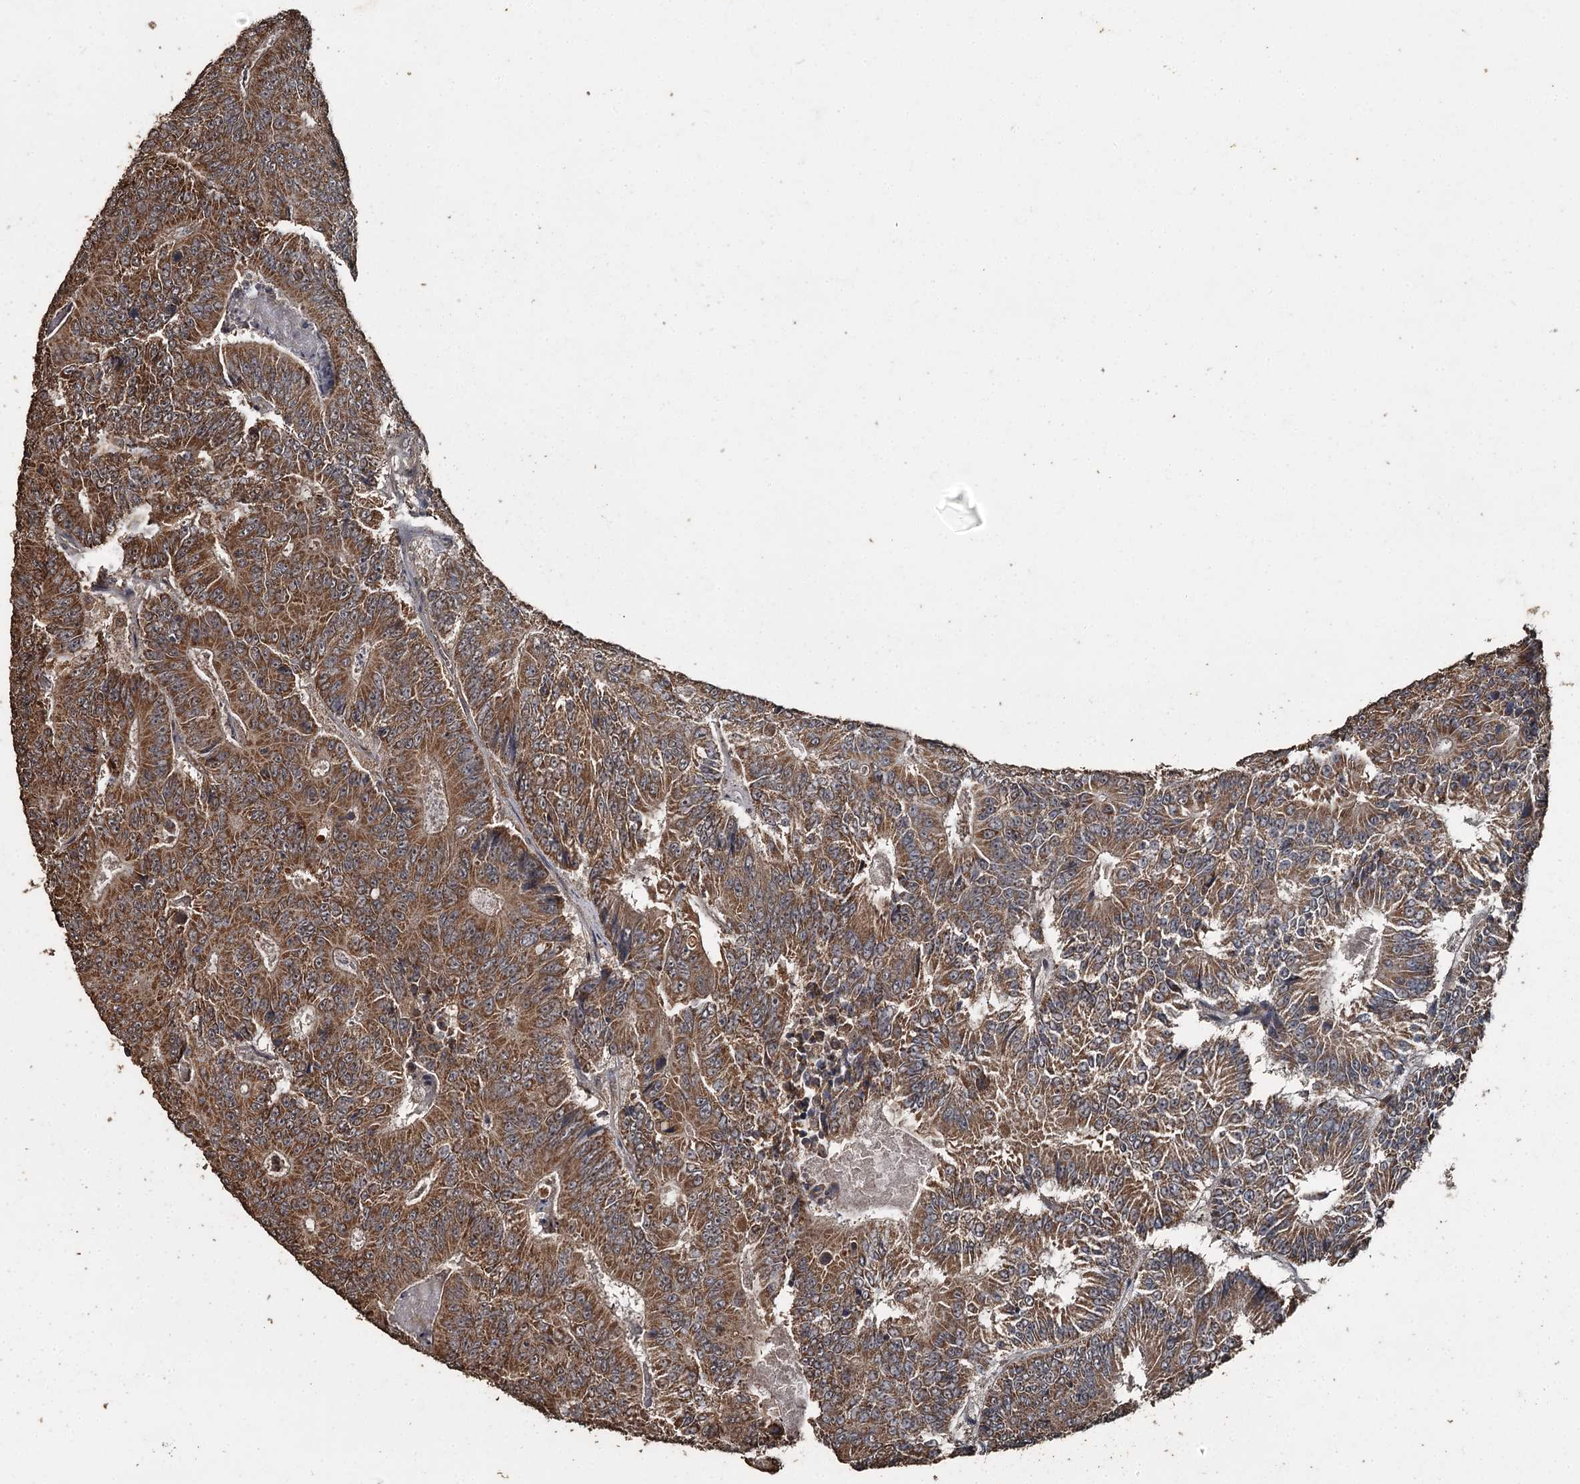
{"staining": {"intensity": "strong", "quantity": ">75%", "location": "cytoplasmic/membranous"}, "tissue": "colorectal cancer", "cell_type": "Tumor cells", "image_type": "cancer", "snomed": [{"axis": "morphology", "description": "Adenocarcinoma, NOS"}, {"axis": "topography", "description": "Colon"}], "caption": "Protein analysis of colorectal cancer tissue shows strong cytoplasmic/membranous positivity in approximately >75% of tumor cells.", "gene": "WIPI1", "patient": {"sex": "male", "age": 83}}